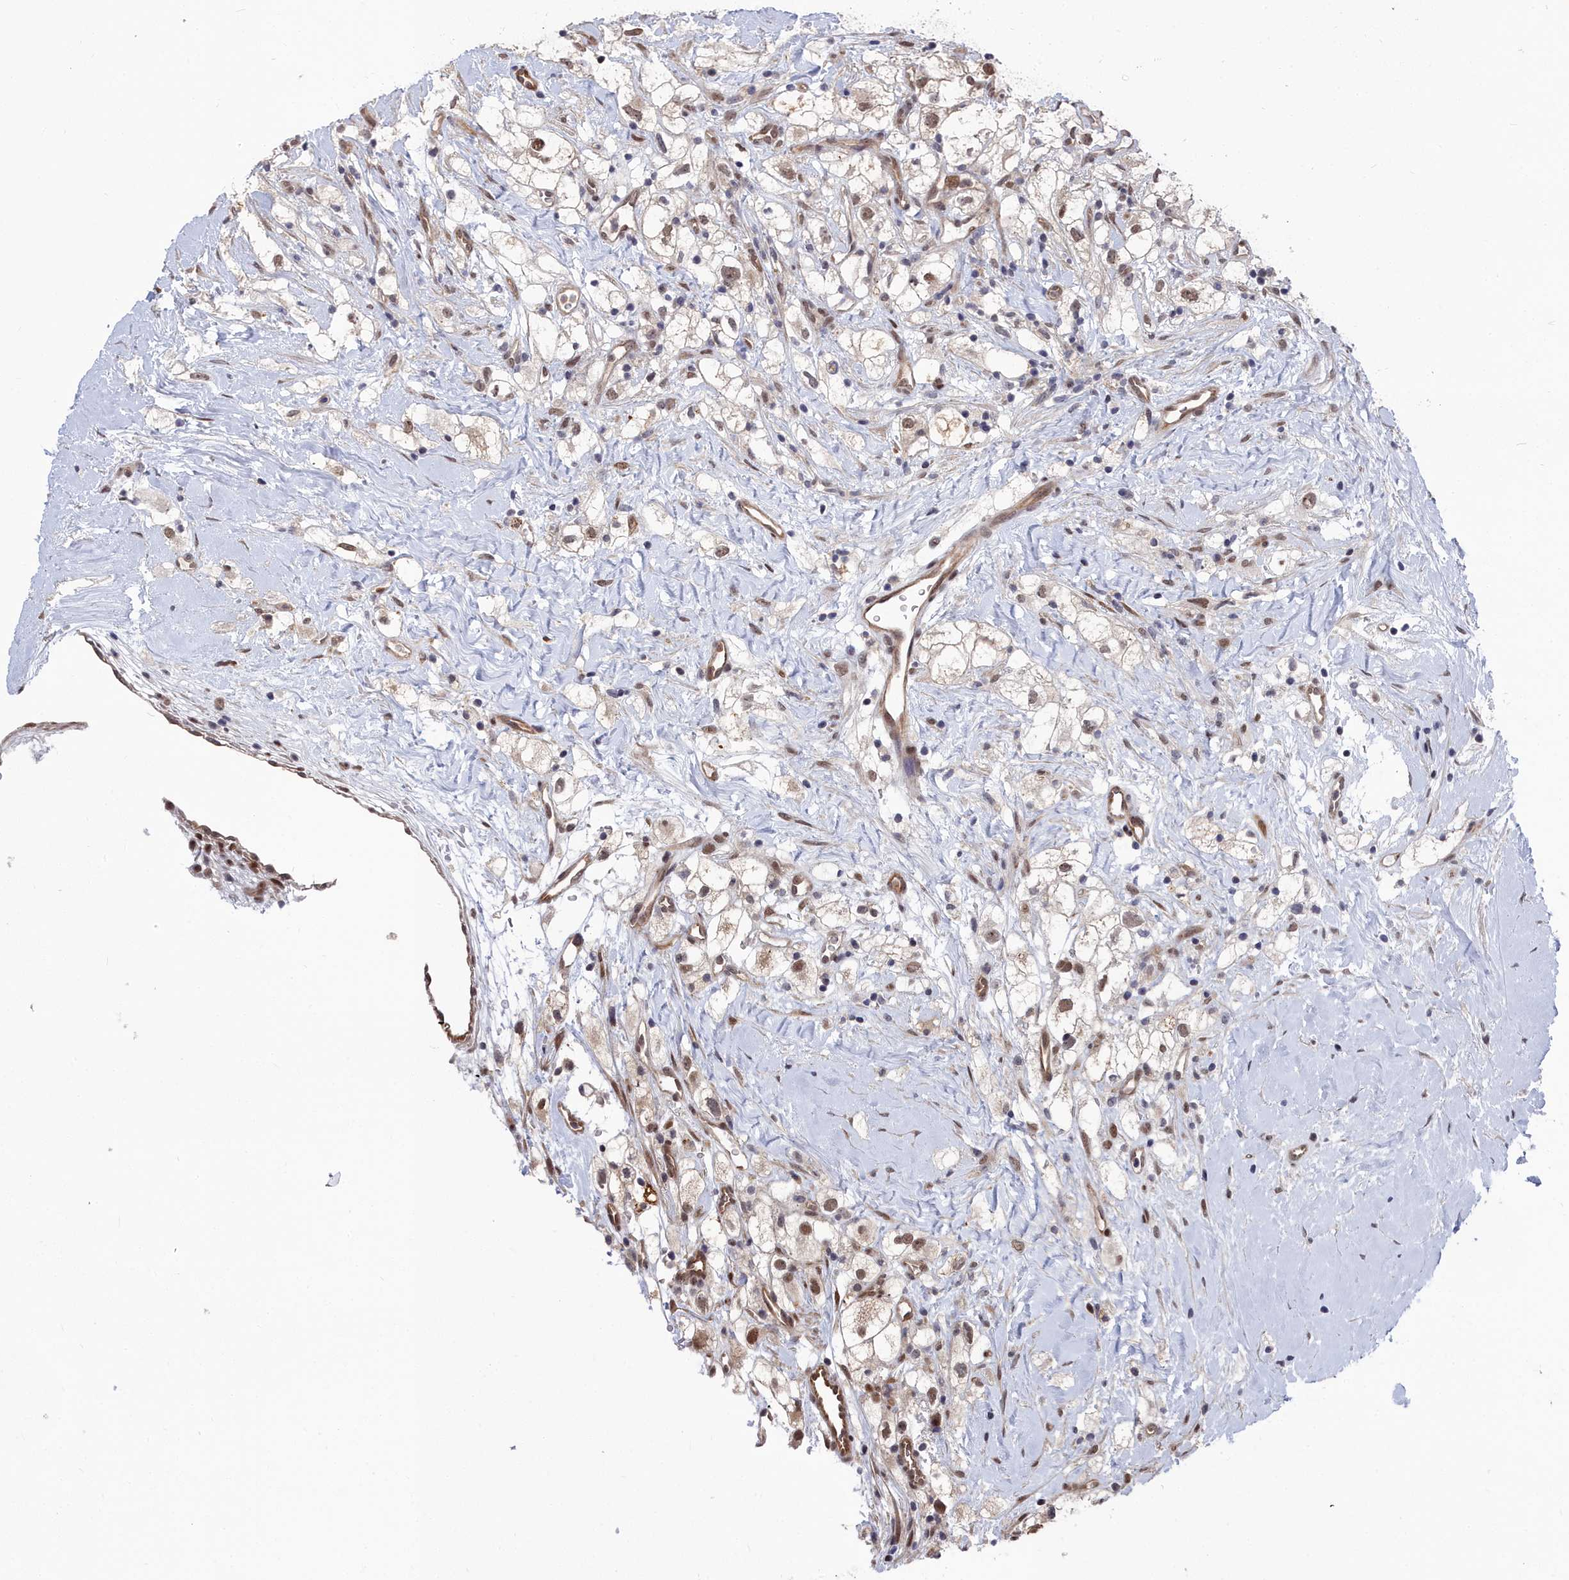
{"staining": {"intensity": "moderate", "quantity": ">75%", "location": "nuclear"}, "tissue": "renal cancer", "cell_type": "Tumor cells", "image_type": "cancer", "snomed": [{"axis": "morphology", "description": "Adenocarcinoma, NOS"}, {"axis": "topography", "description": "Kidney"}], "caption": "Protein staining of adenocarcinoma (renal) tissue reveals moderate nuclear positivity in approximately >75% of tumor cells.", "gene": "RPS27A", "patient": {"sex": "male", "age": 59}}